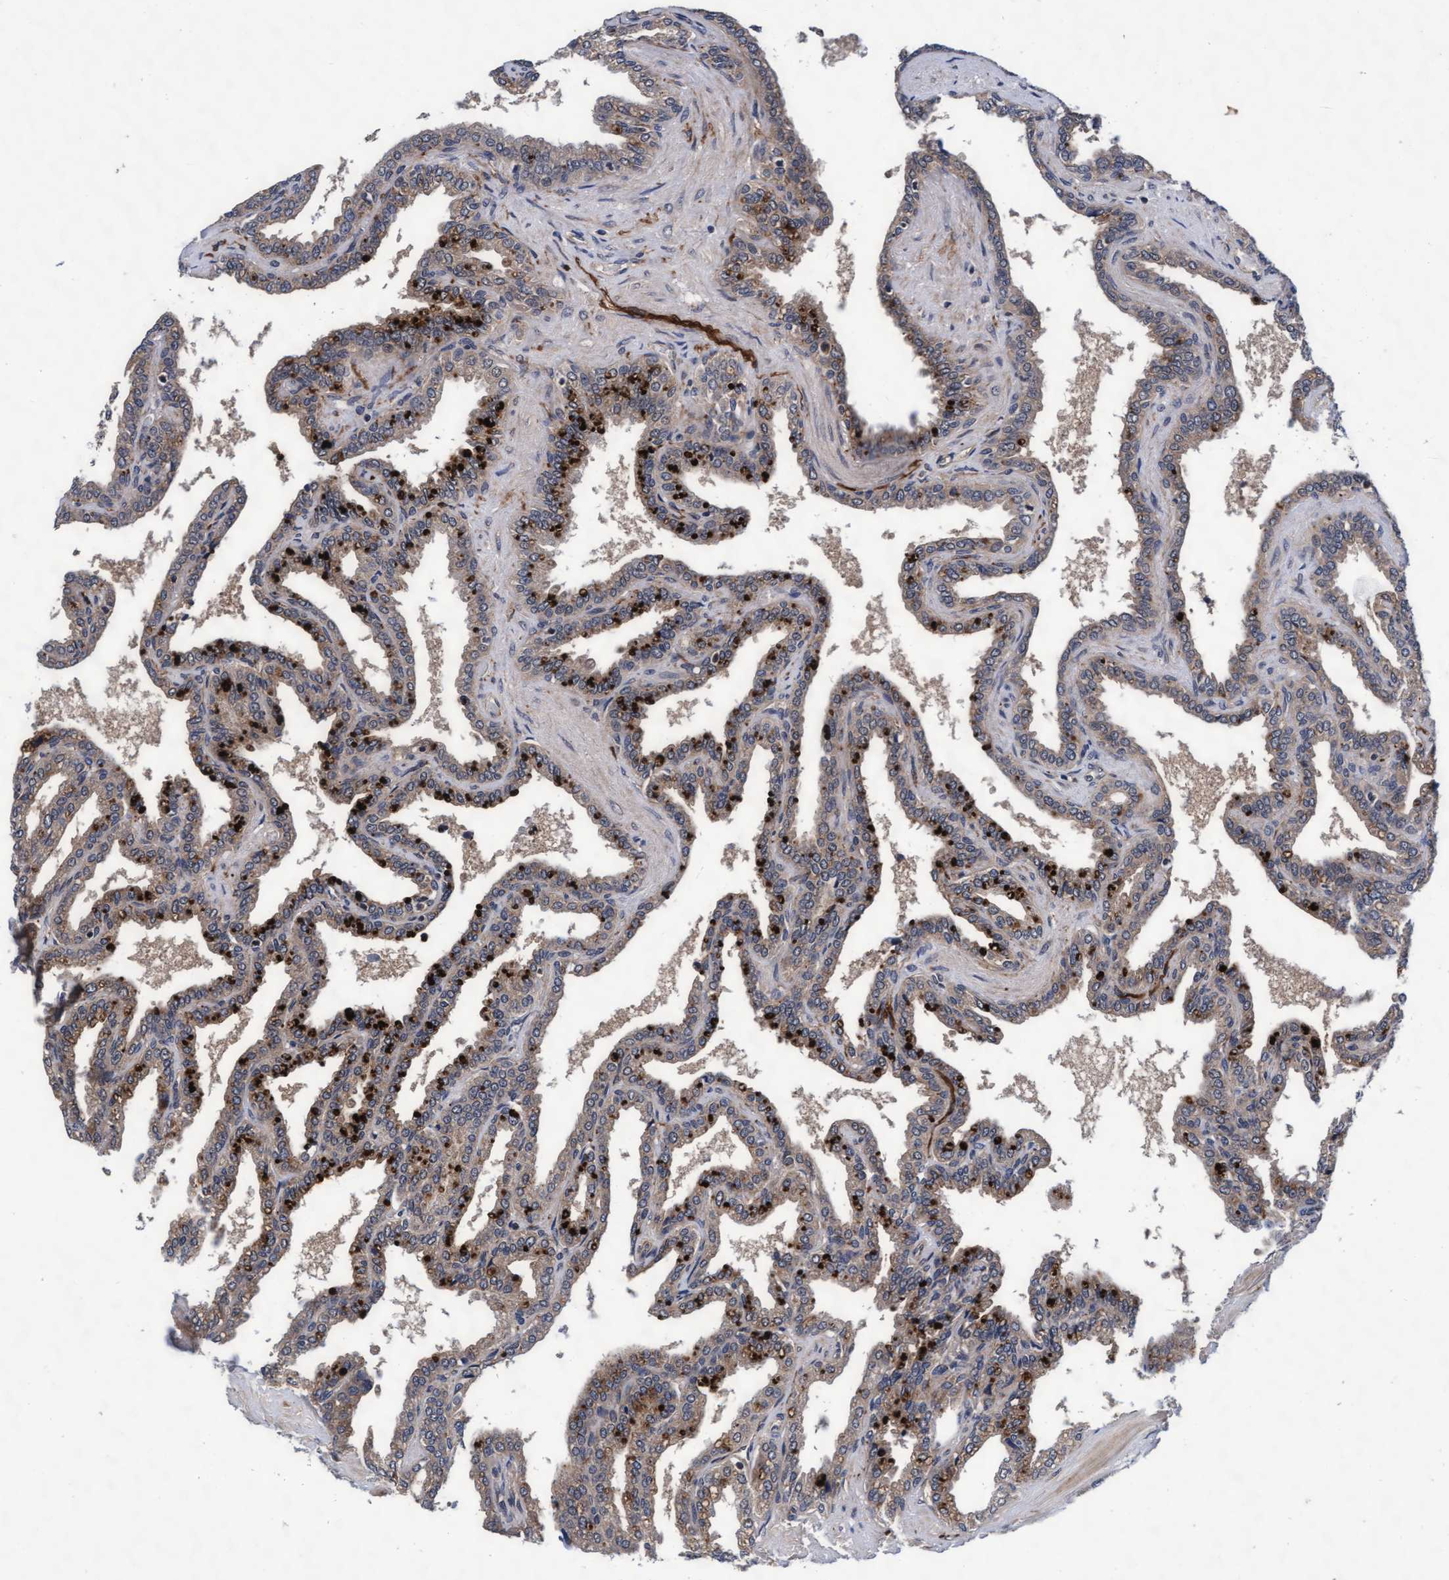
{"staining": {"intensity": "weak", "quantity": ">75%", "location": "cytoplasmic/membranous"}, "tissue": "seminal vesicle", "cell_type": "Glandular cells", "image_type": "normal", "snomed": [{"axis": "morphology", "description": "Normal tissue, NOS"}, {"axis": "topography", "description": "Seminal veicle"}], "caption": "Glandular cells reveal weak cytoplasmic/membranous positivity in approximately >75% of cells in normal seminal vesicle. Immunohistochemistry stains the protein of interest in brown and the nuclei are stained blue.", "gene": "EFCAB13", "patient": {"sex": "male", "age": 46}}